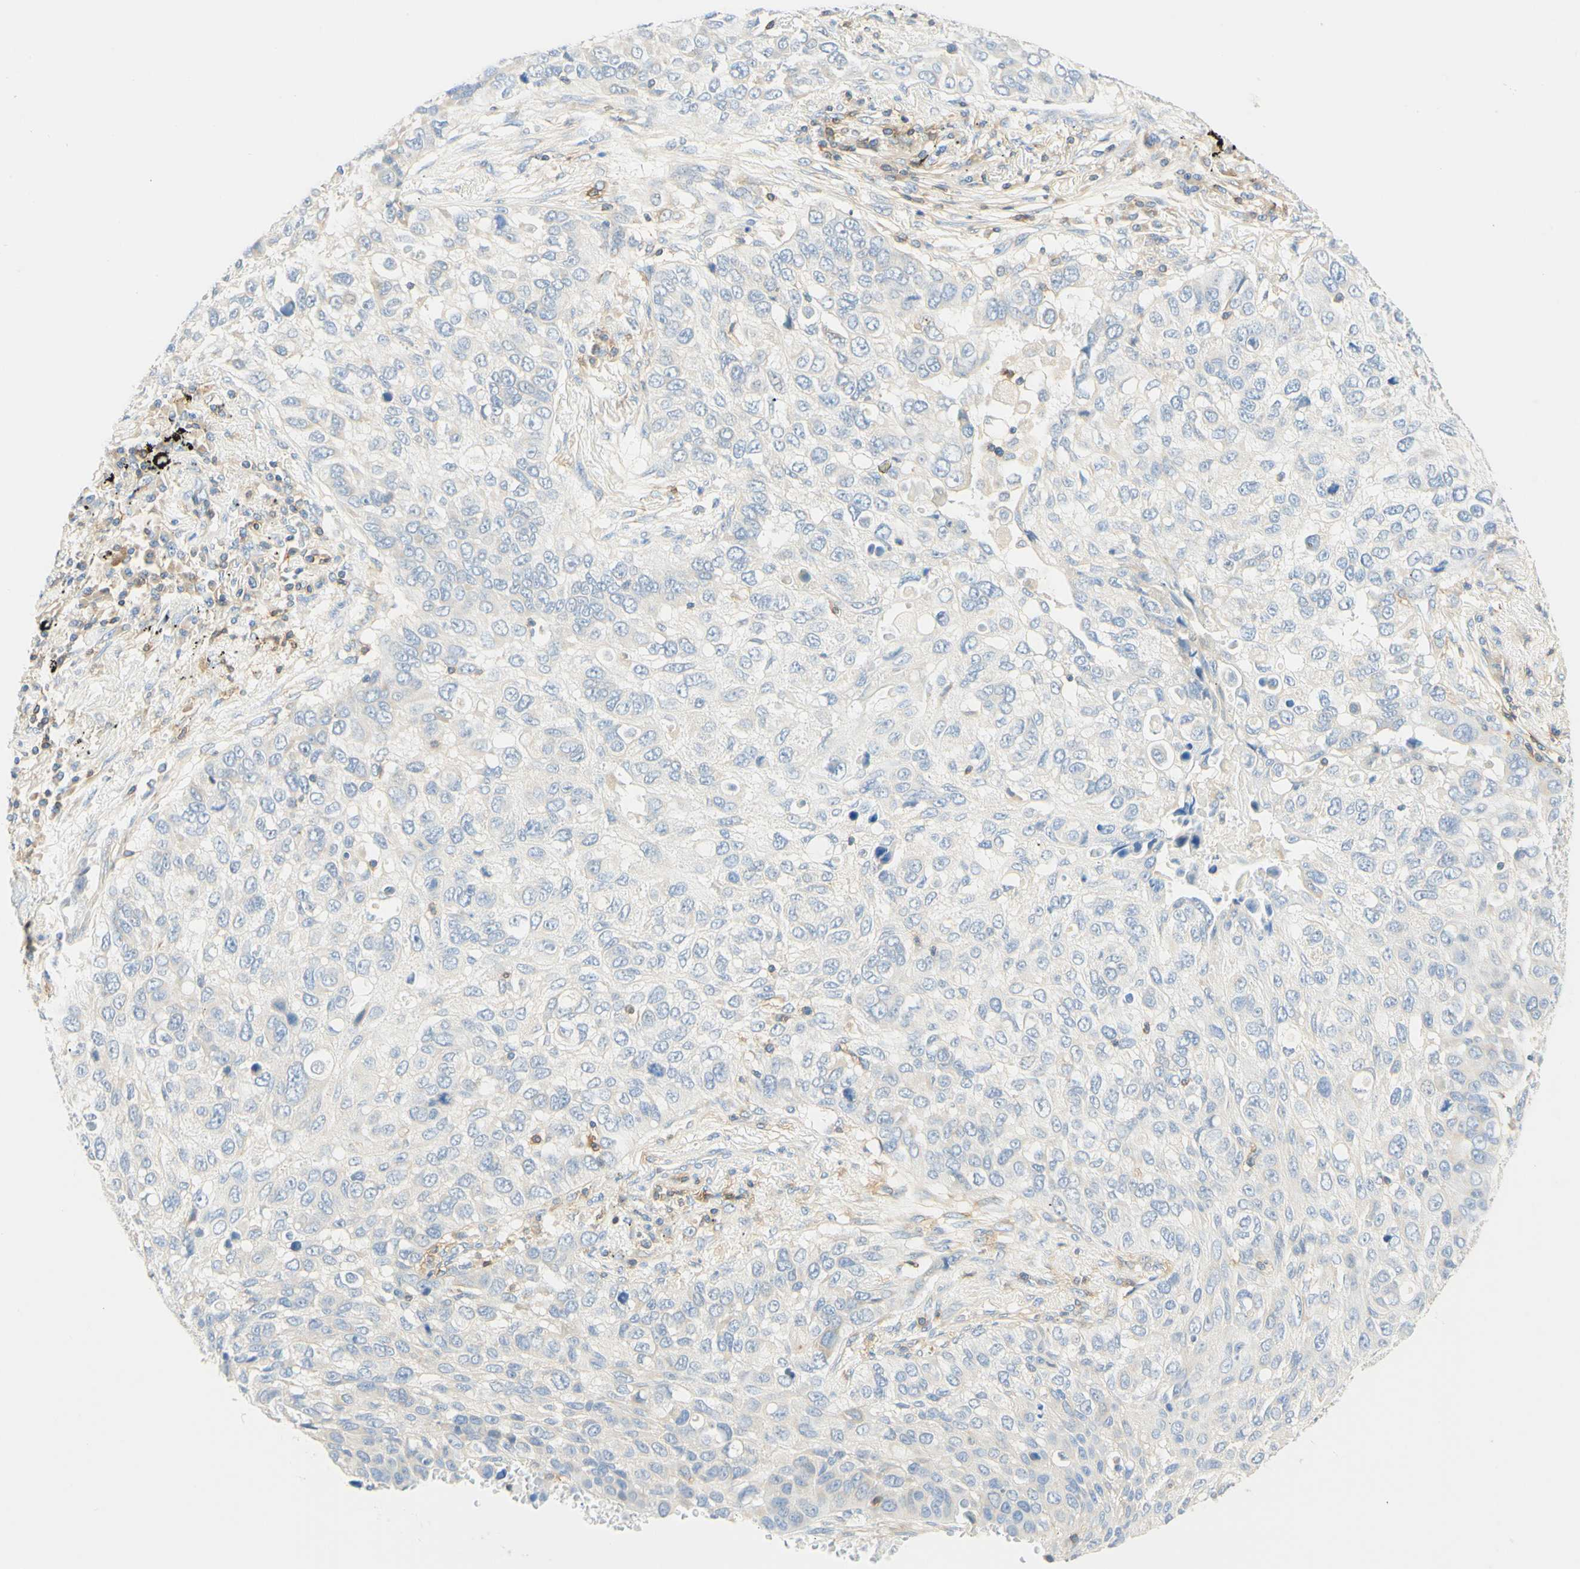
{"staining": {"intensity": "negative", "quantity": "none", "location": "none"}, "tissue": "lung cancer", "cell_type": "Tumor cells", "image_type": "cancer", "snomed": [{"axis": "morphology", "description": "Squamous cell carcinoma, NOS"}, {"axis": "topography", "description": "Lung"}], "caption": "A photomicrograph of lung squamous cell carcinoma stained for a protein displays no brown staining in tumor cells. The staining was performed using DAB to visualize the protein expression in brown, while the nuclei were stained in blue with hematoxylin (Magnification: 20x).", "gene": "LAT", "patient": {"sex": "male", "age": 57}}